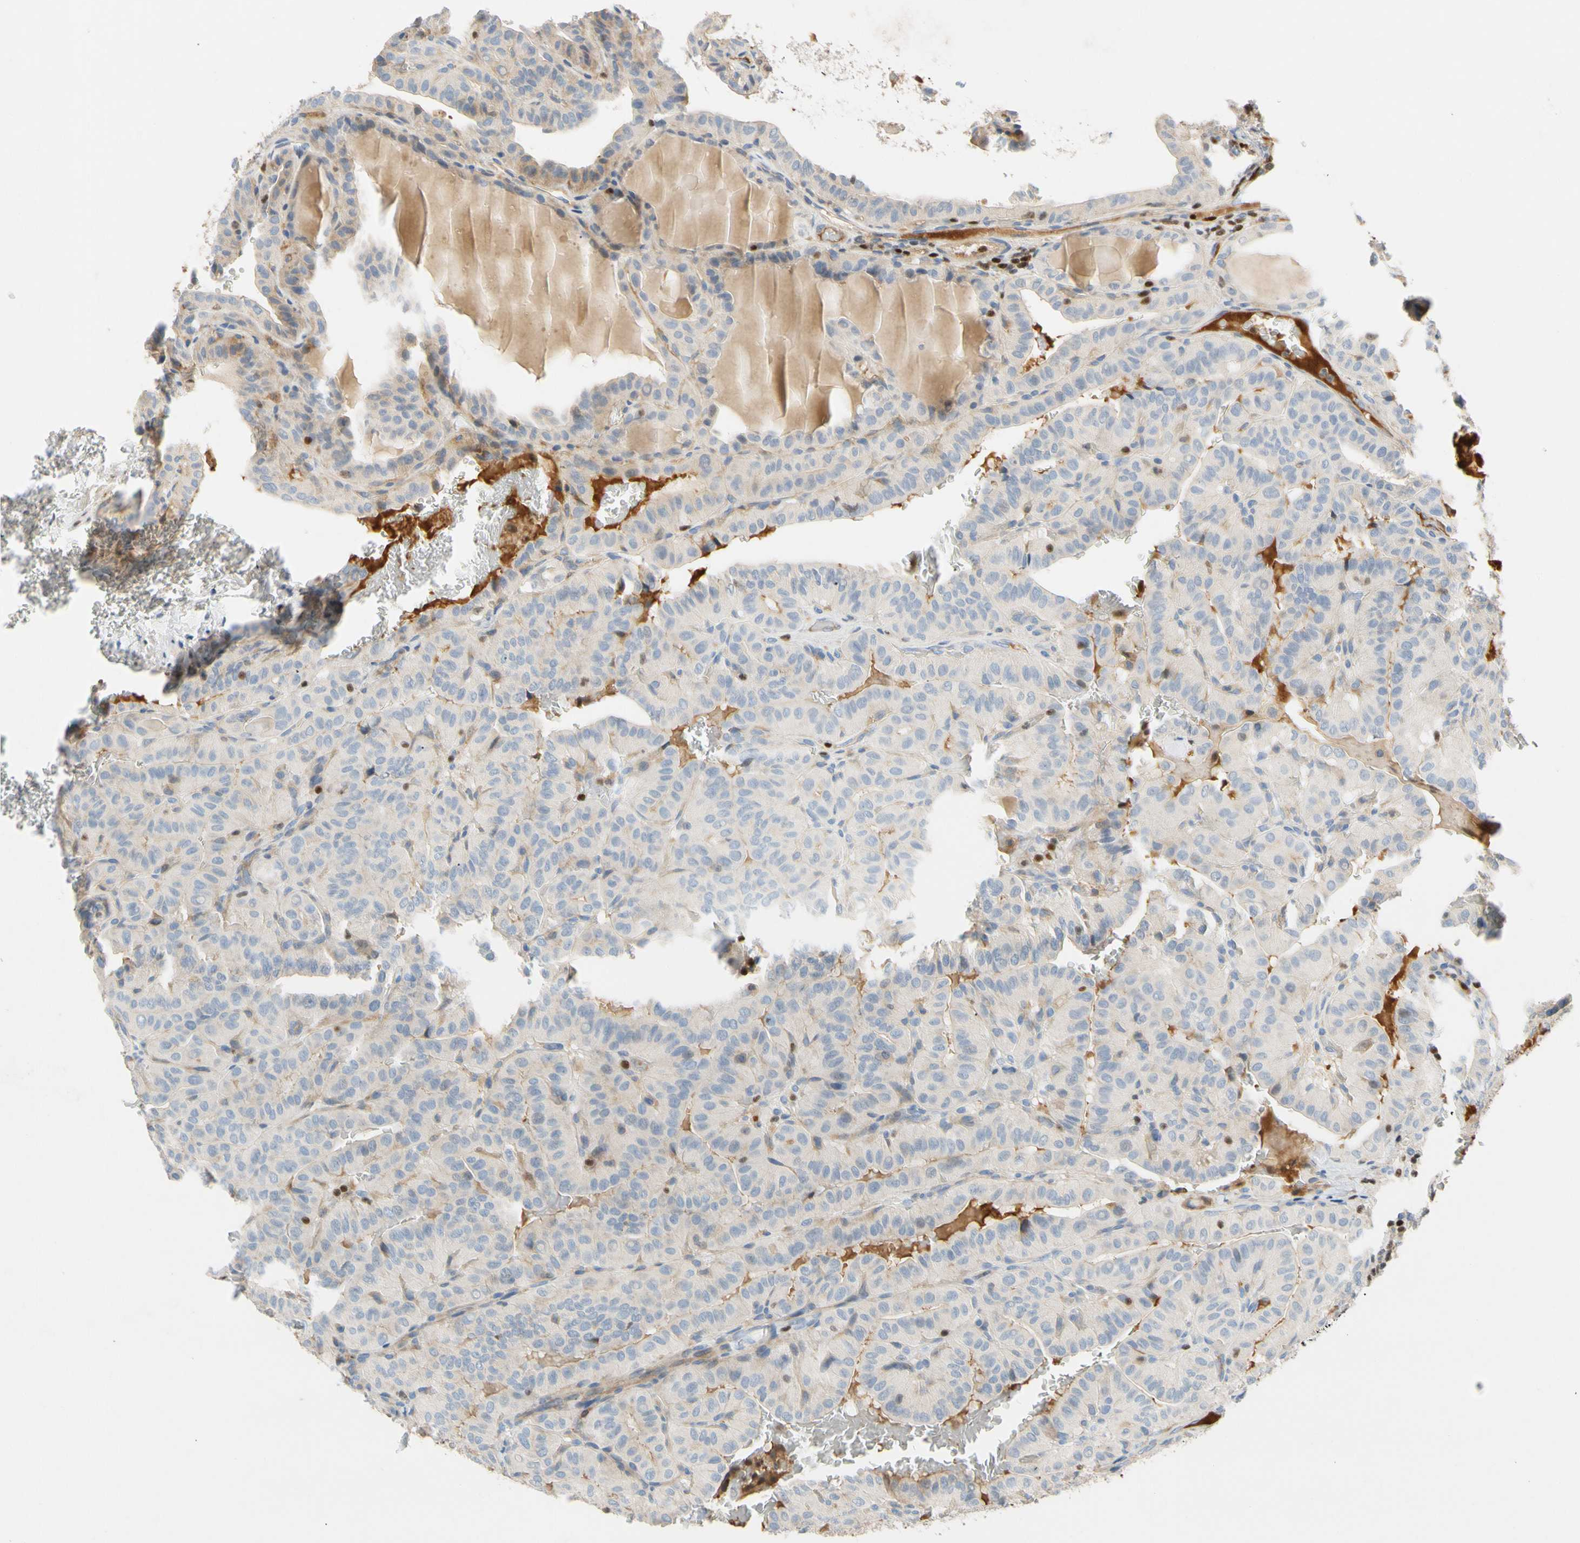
{"staining": {"intensity": "weak", "quantity": "<25%", "location": "cytoplasmic/membranous"}, "tissue": "thyroid cancer", "cell_type": "Tumor cells", "image_type": "cancer", "snomed": [{"axis": "morphology", "description": "Papillary adenocarcinoma, NOS"}, {"axis": "topography", "description": "Thyroid gland"}], "caption": "DAB immunohistochemical staining of papillary adenocarcinoma (thyroid) demonstrates no significant positivity in tumor cells. (DAB (3,3'-diaminobenzidine) immunohistochemistry (IHC) visualized using brightfield microscopy, high magnification).", "gene": "SP140", "patient": {"sex": "male", "age": 77}}